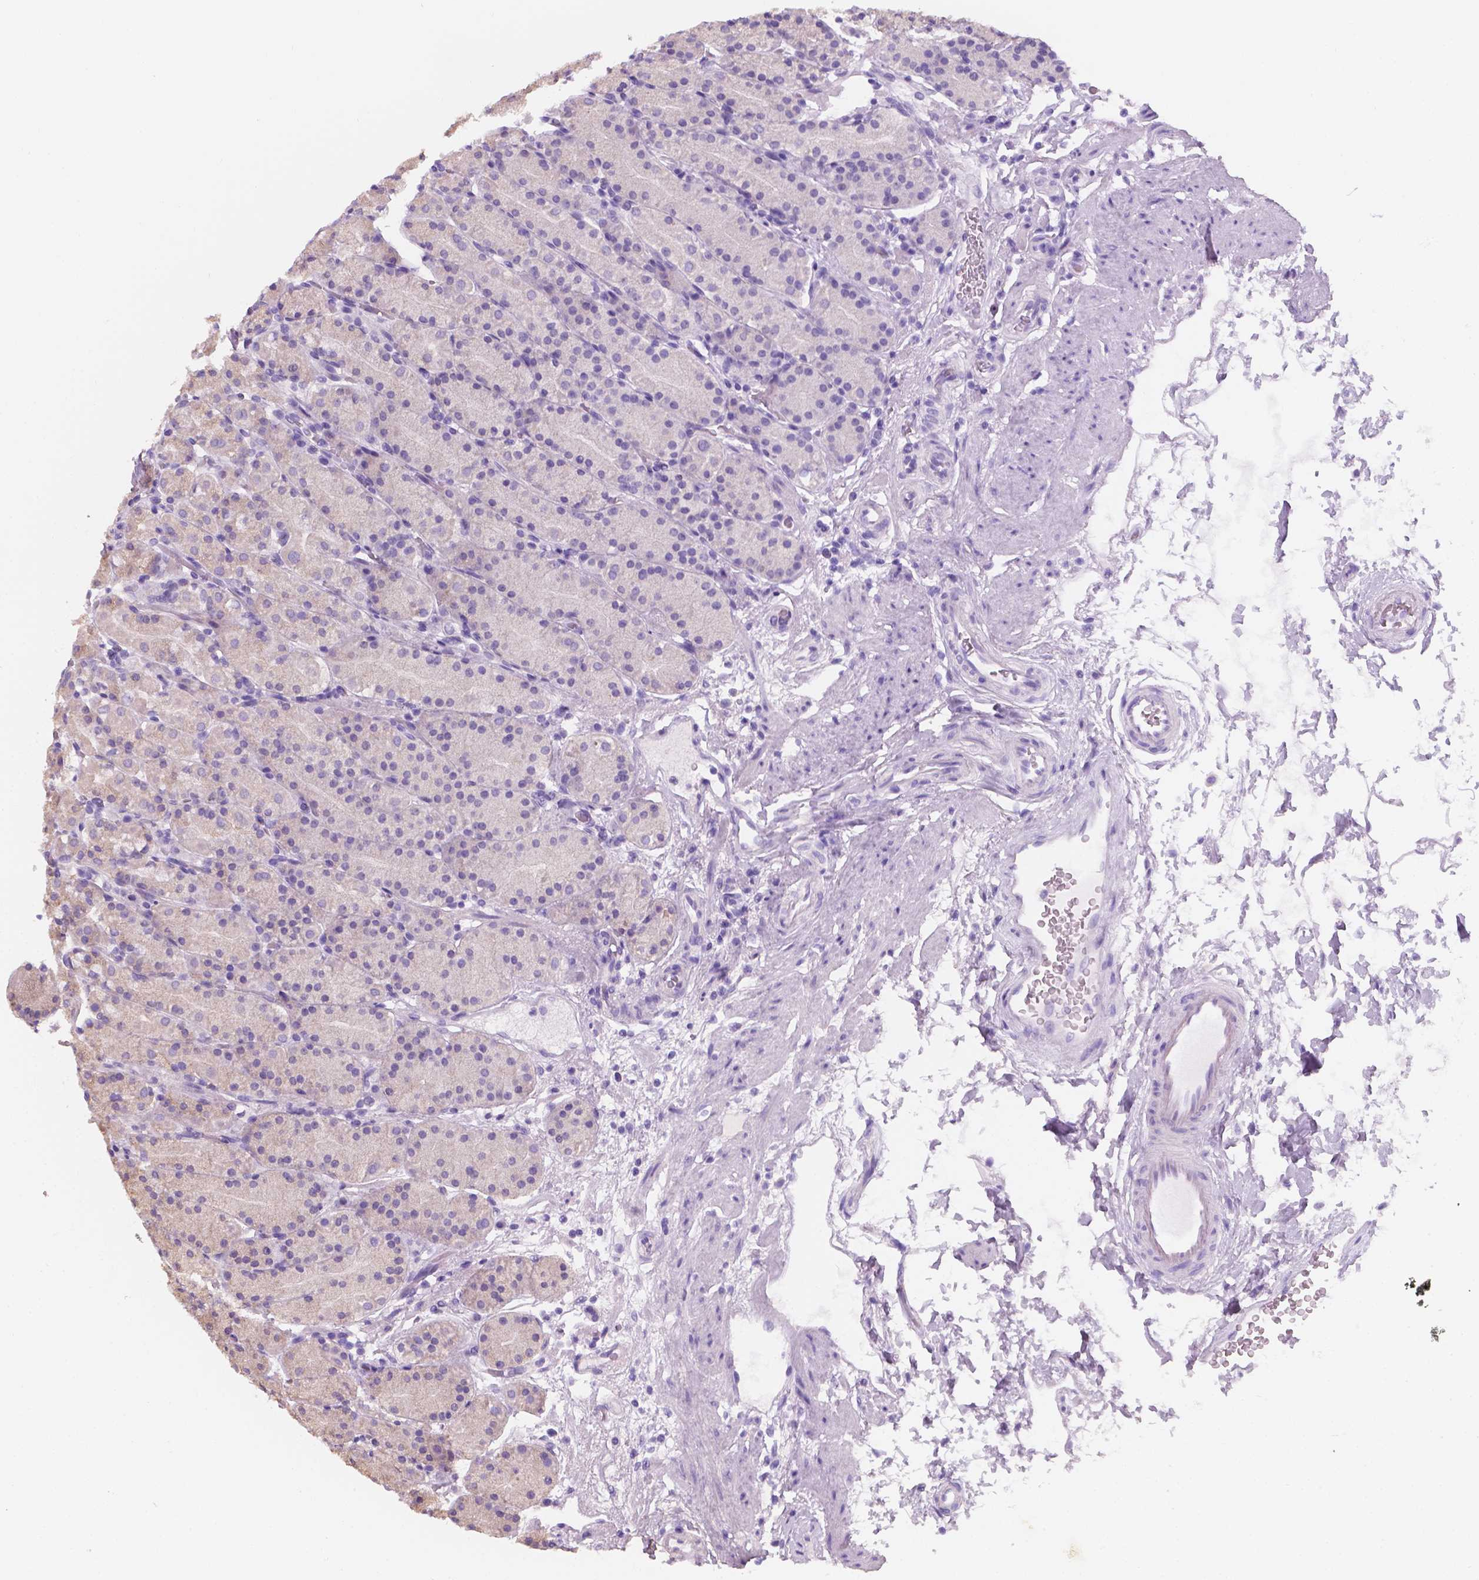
{"staining": {"intensity": "negative", "quantity": "none", "location": "none"}, "tissue": "stomach", "cell_type": "Glandular cells", "image_type": "normal", "snomed": [{"axis": "morphology", "description": "Normal tissue, NOS"}, {"axis": "topography", "description": "Stomach, upper"}, {"axis": "topography", "description": "Stomach"}], "caption": "Immunohistochemistry image of normal stomach: stomach stained with DAB (3,3'-diaminobenzidine) shows no significant protein positivity in glandular cells.", "gene": "SBSN", "patient": {"sex": "male", "age": 62}}